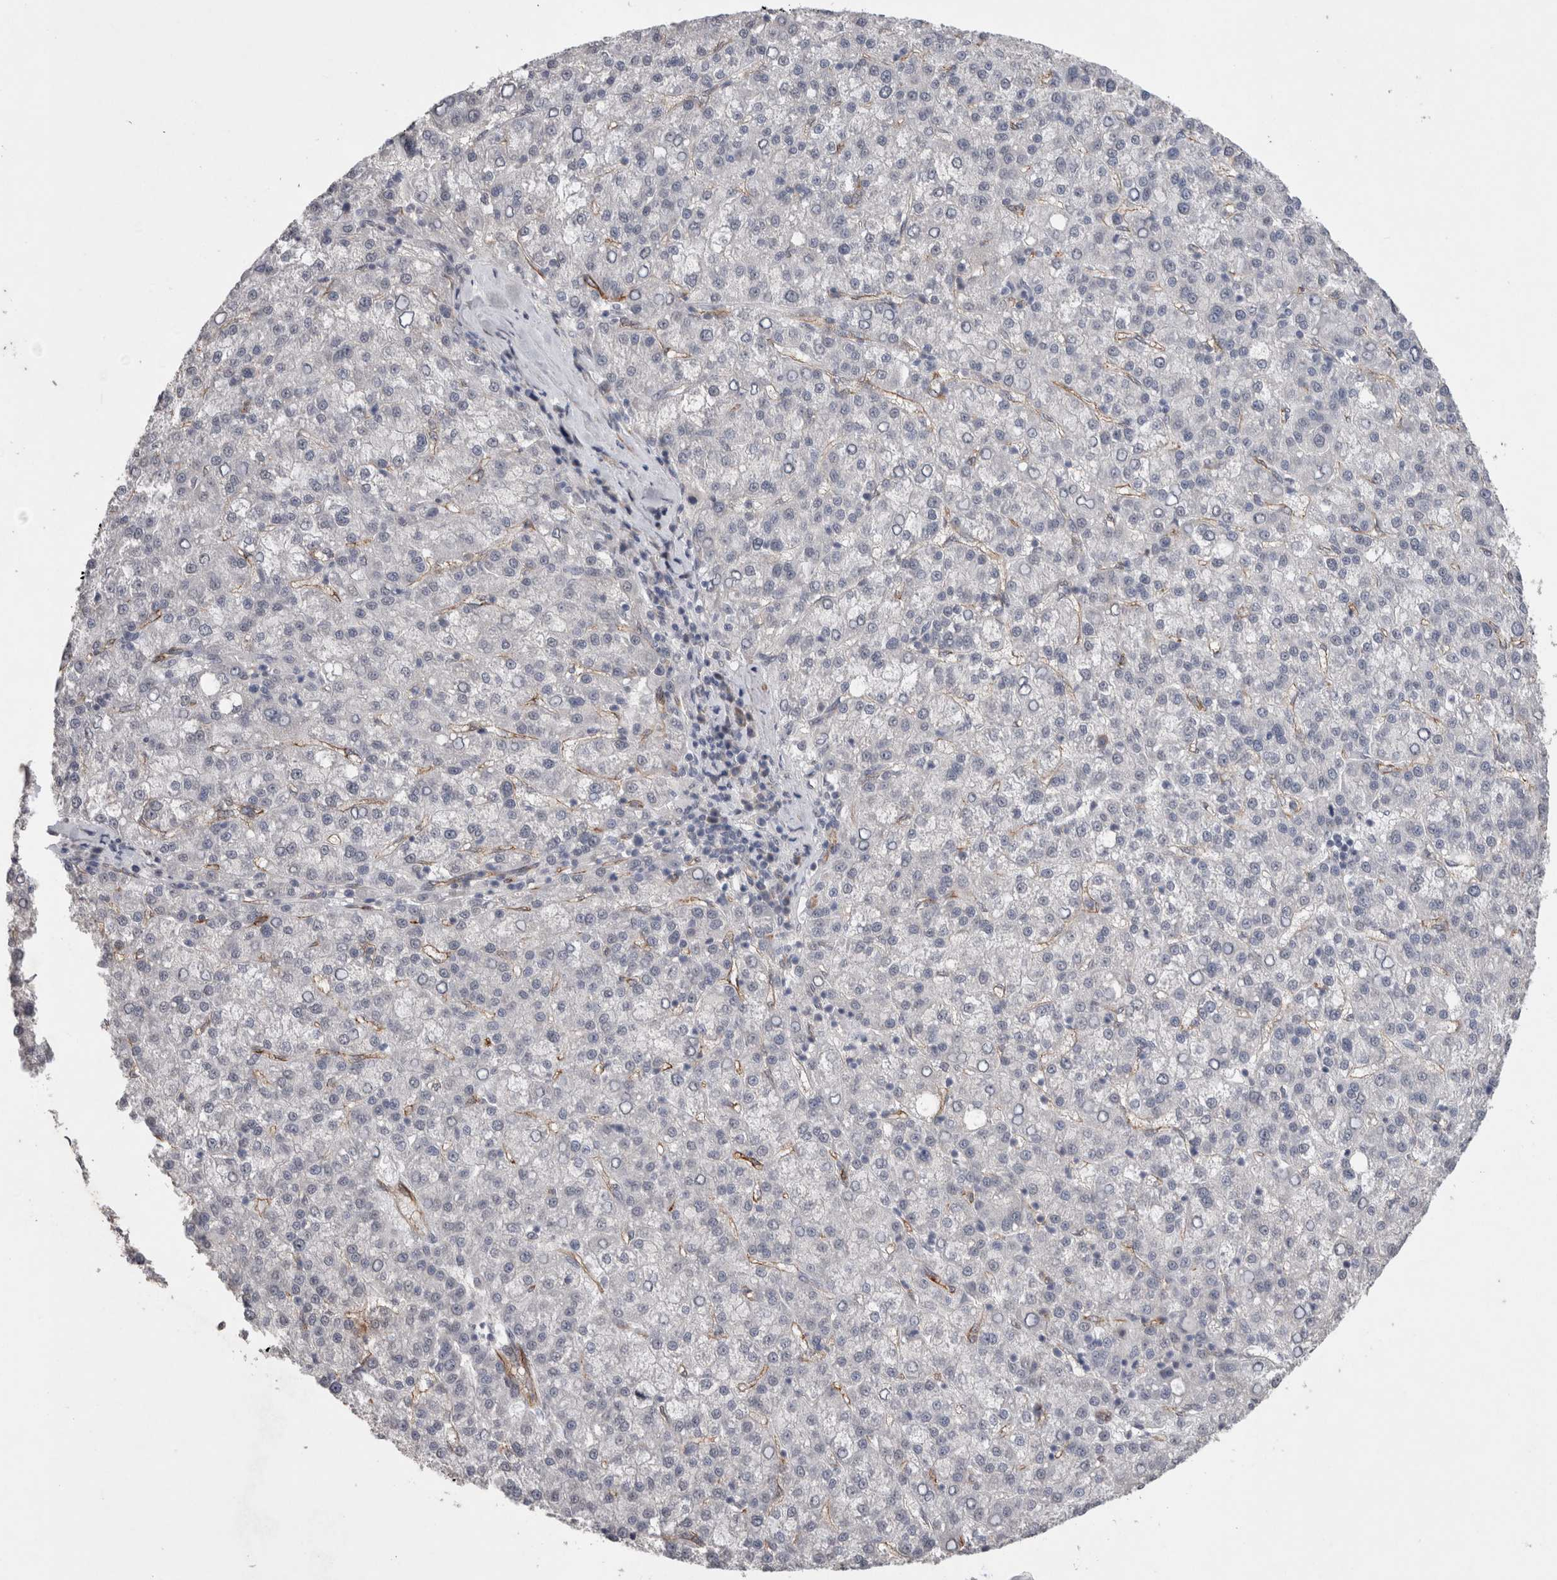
{"staining": {"intensity": "negative", "quantity": "none", "location": "none"}, "tissue": "liver cancer", "cell_type": "Tumor cells", "image_type": "cancer", "snomed": [{"axis": "morphology", "description": "Carcinoma, Hepatocellular, NOS"}, {"axis": "topography", "description": "Liver"}], "caption": "An immunohistochemistry (IHC) image of hepatocellular carcinoma (liver) is shown. There is no staining in tumor cells of hepatocellular carcinoma (liver).", "gene": "CDH13", "patient": {"sex": "female", "age": 58}}